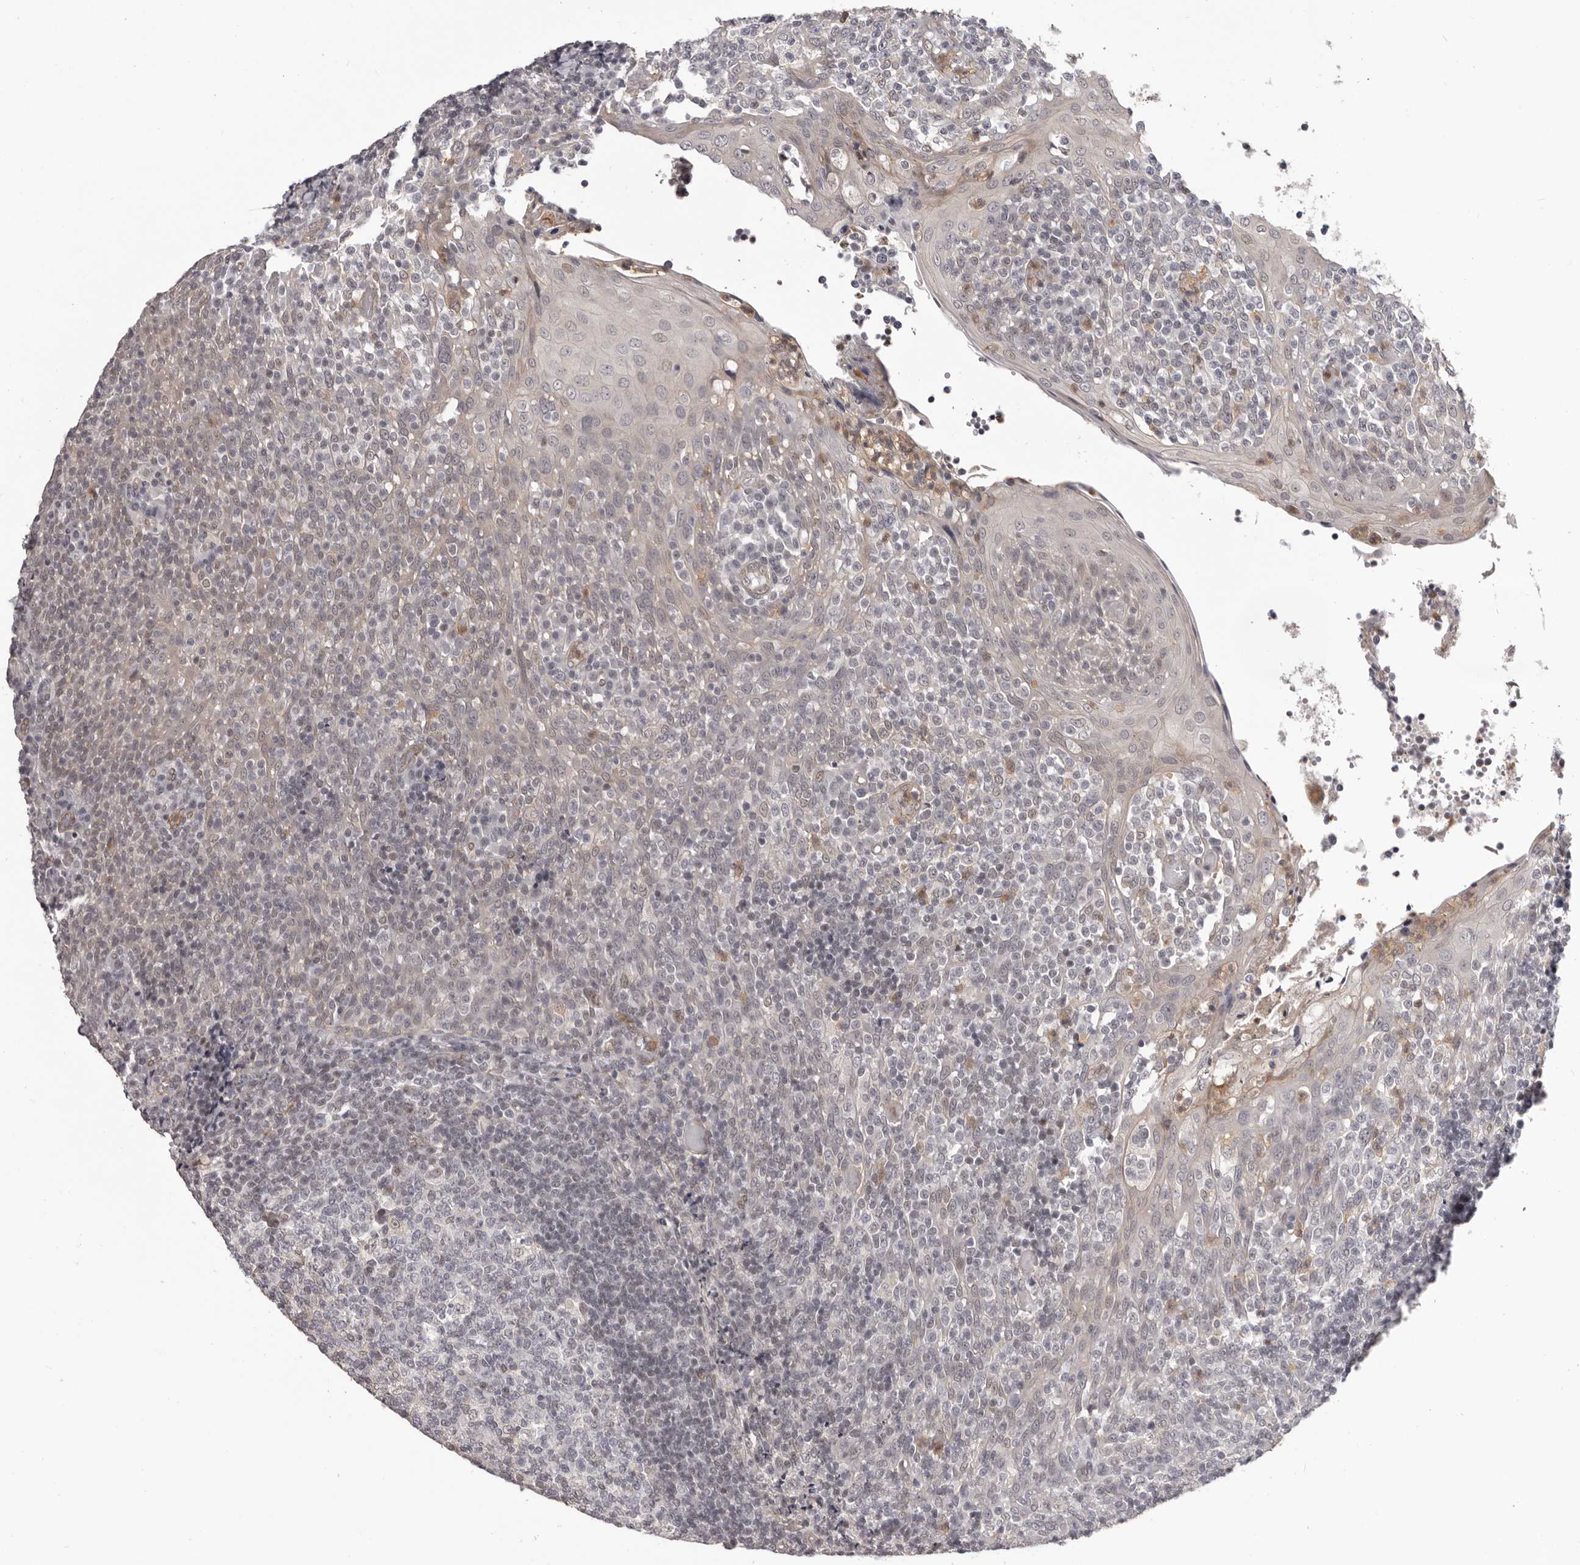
{"staining": {"intensity": "weak", "quantity": "<25%", "location": "nuclear"}, "tissue": "tonsil", "cell_type": "Germinal center cells", "image_type": "normal", "snomed": [{"axis": "morphology", "description": "Normal tissue, NOS"}, {"axis": "topography", "description": "Tonsil"}], "caption": "IHC histopathology image of unremarkable tonsil: tonsil stained with DAB exhibits no significant protein positivity in germinal center cells.", "gene": "RNF2", "patient": {"sex": "female", "age": 19}}